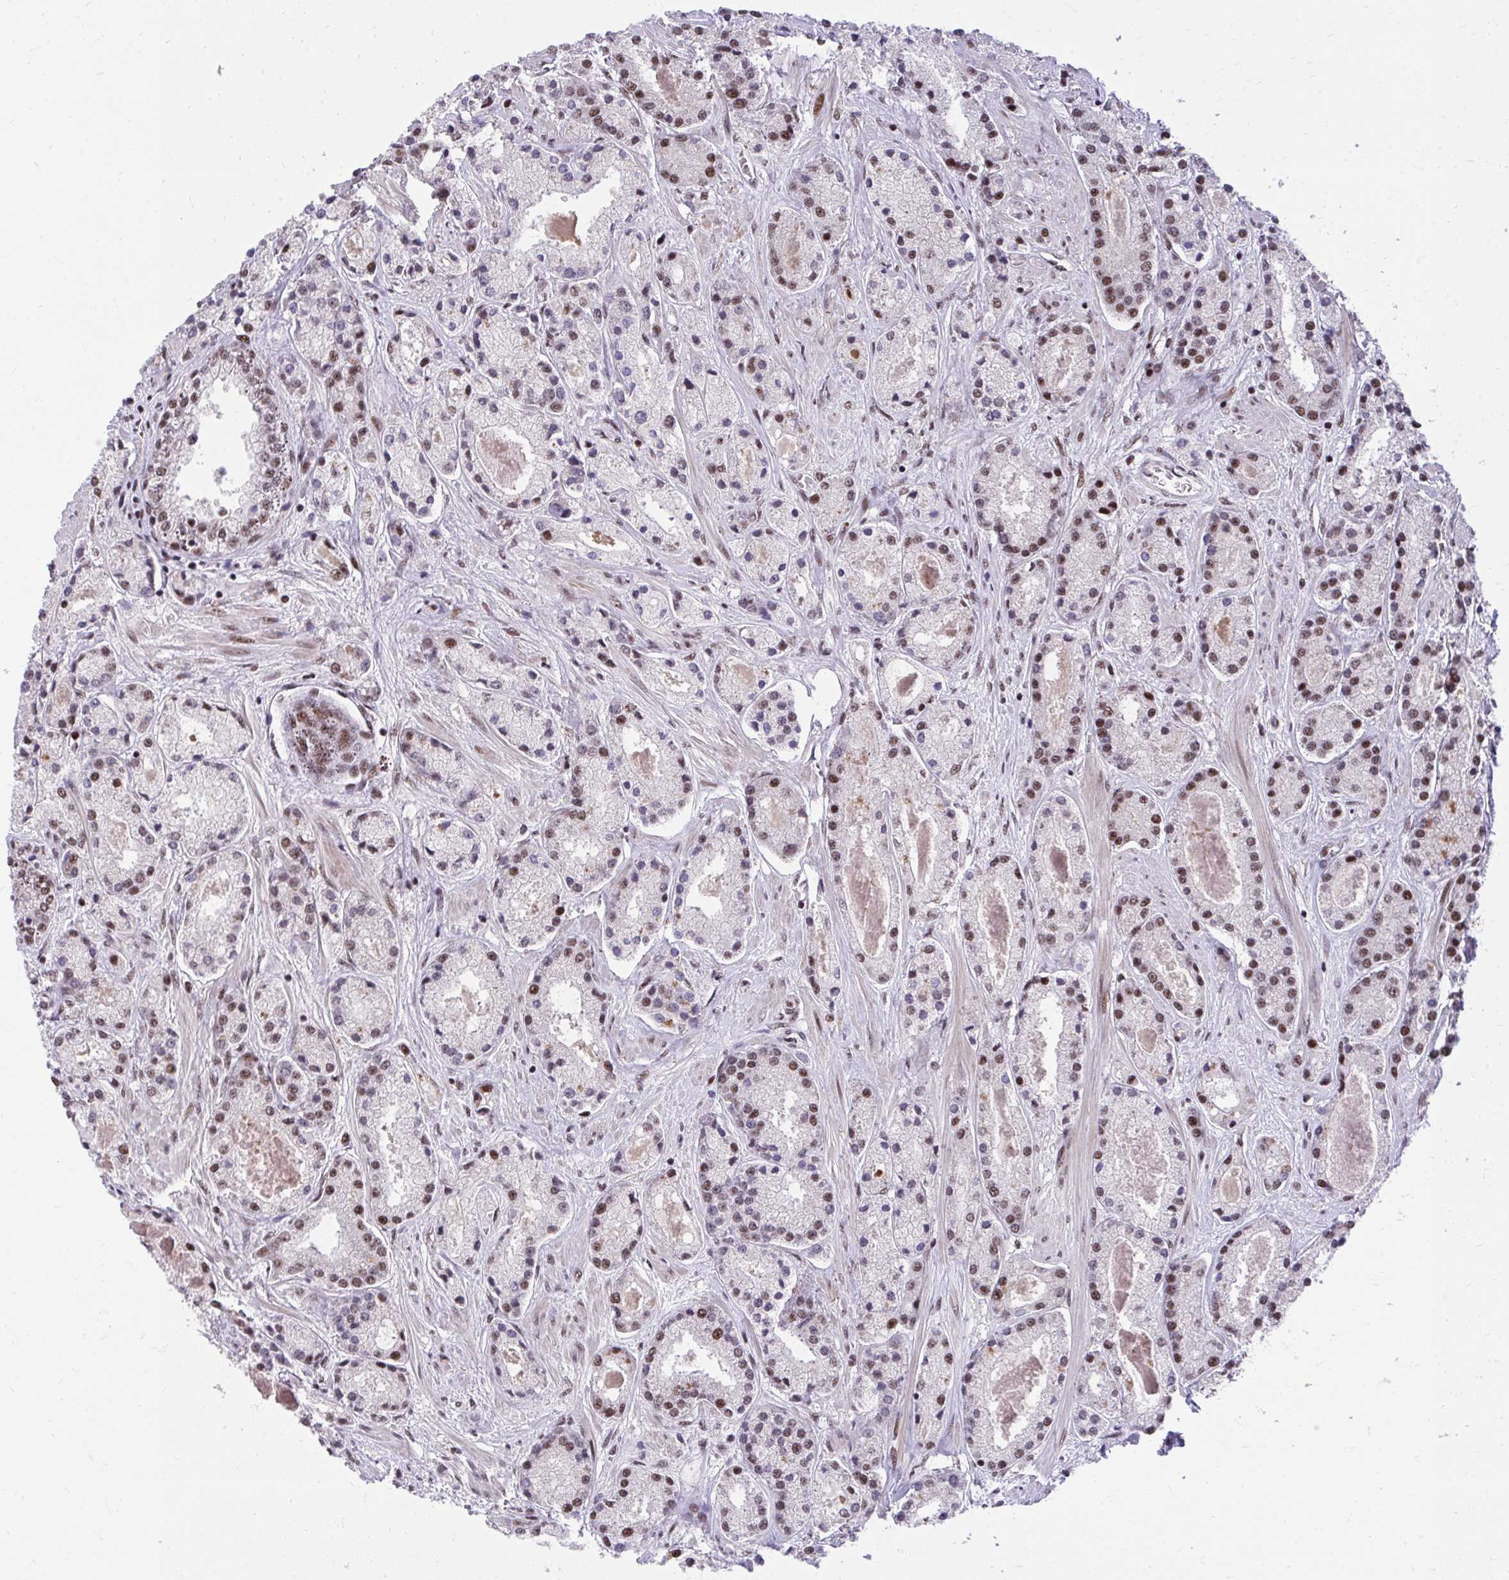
{"staining": {"intensity": "moderate", "quantity": "25%-75%", "location": "nuclear"}, "tissue": "prostate cancer", "cell_type": "Tumor cells", "image_type": "cancer", "snomed": [{"axis": "morphology", "description": "Adenocarcinoma, High grade"}, {"axis": "topography", "description": "Prostate"}], "caption": "Tumor cells display medium levels of moderate nuclear staining in approximately 25%-75% of cells in human prostate adenocarcinoma (high-grade).", "gene": "SYNE4", "patient": {"sex": "male", "age": 67}}